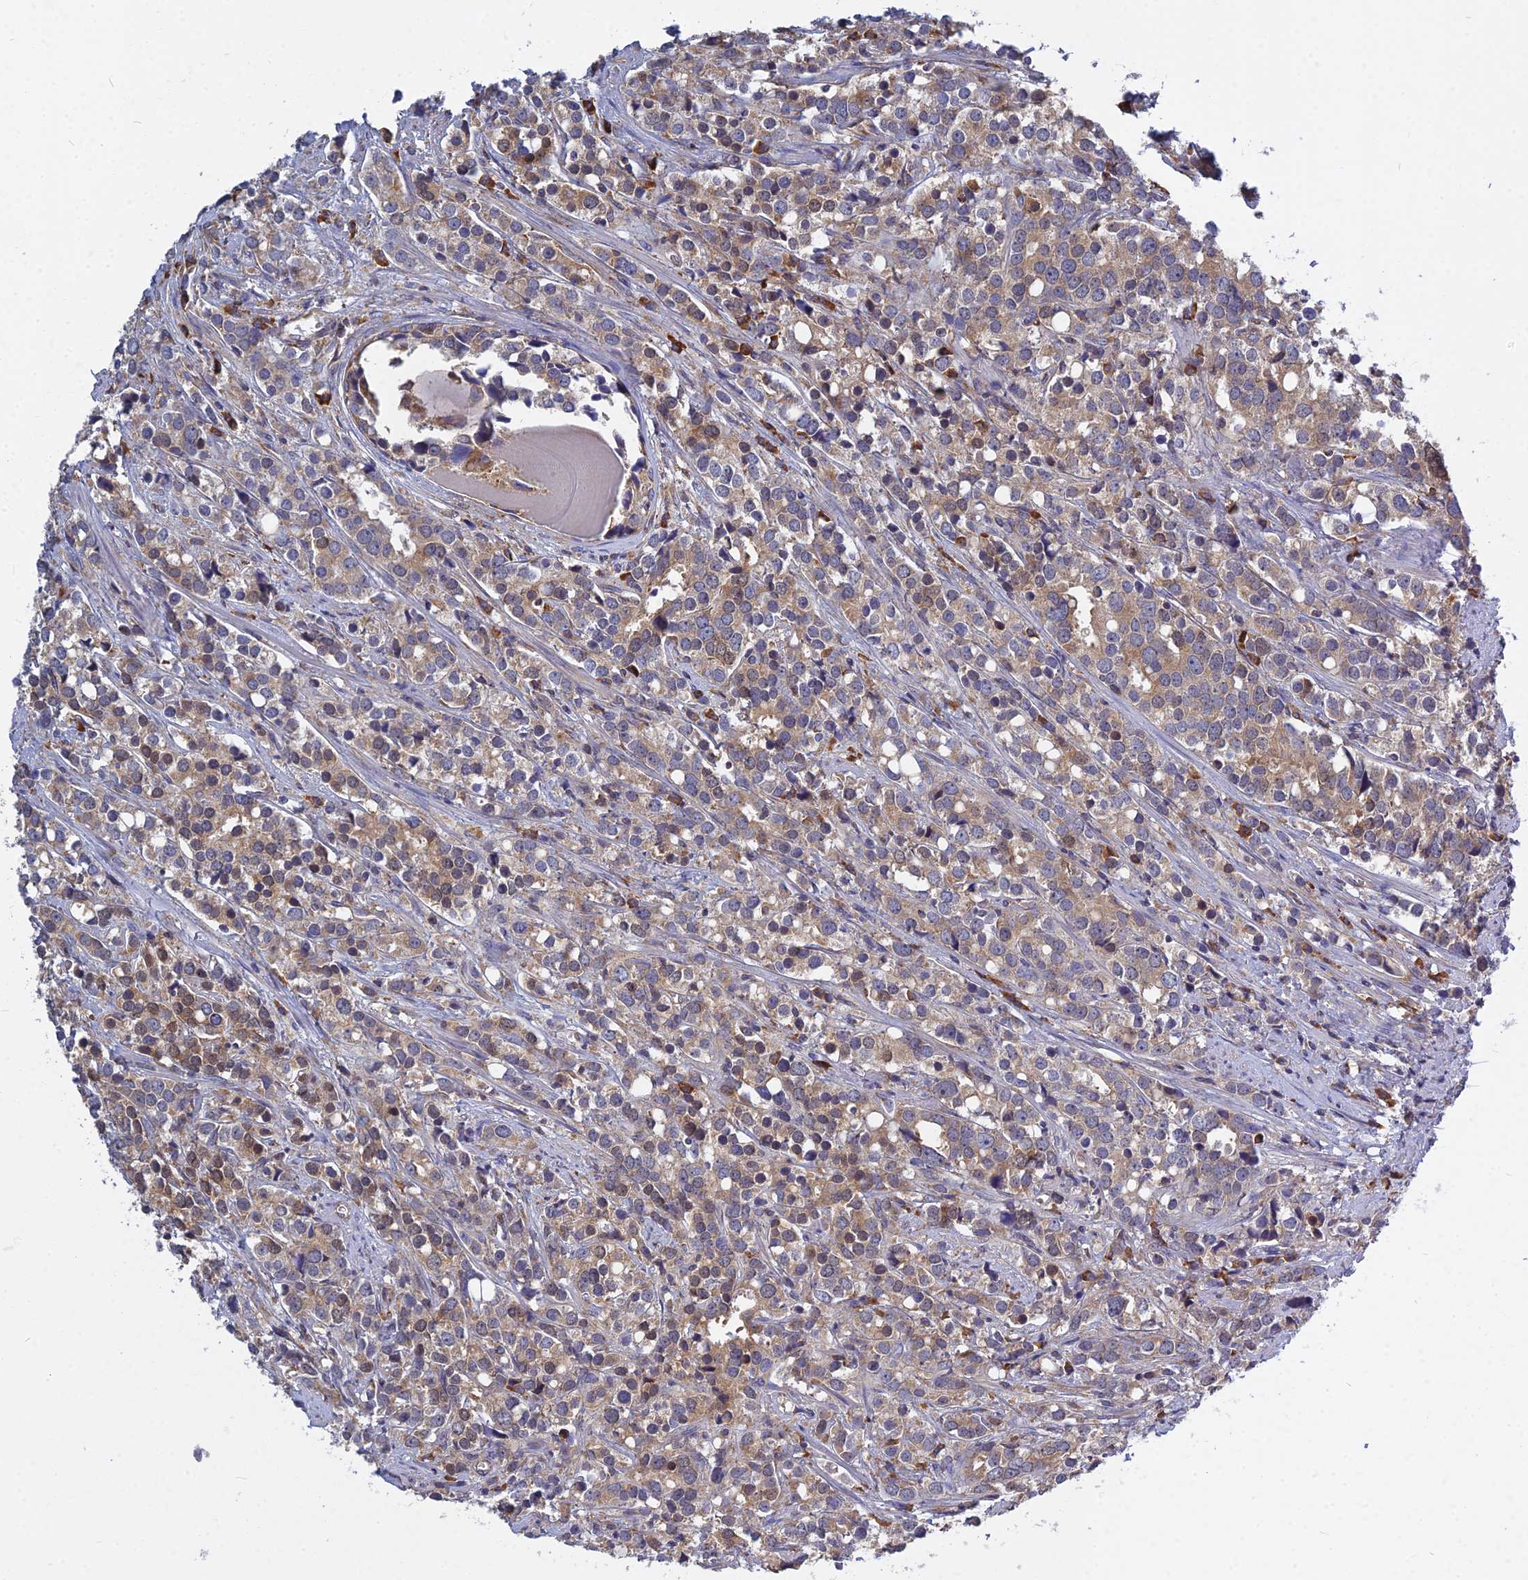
{"staining": {"intensity": "moderate", "quantity": "25%-75%", "location": "cytoplasmic/membranous,nuclear"}, "tissue": "prostate cancer", "cell_type": "Tumor cells", "image_type": "cancer", "snomed": [{"axis": "morphology", "description": "Adenocarcinoma, High grade"}, {"axis": "topography", "description": "Prostate"}], "caption": "DAB (3,3'-diaminobenzidine) immunohistochemical staining of prostate adenocarcinoma (high-grade) reveals moderate cytoplasmic/membranous and nuclear protein expression in approximately 25%-75% of tumor cells. The protein of interest is shown in brown color, while the nuclei are stained blue.", "gene": "KIAA1143", "patient": {"sex": "male", "age": 71}}